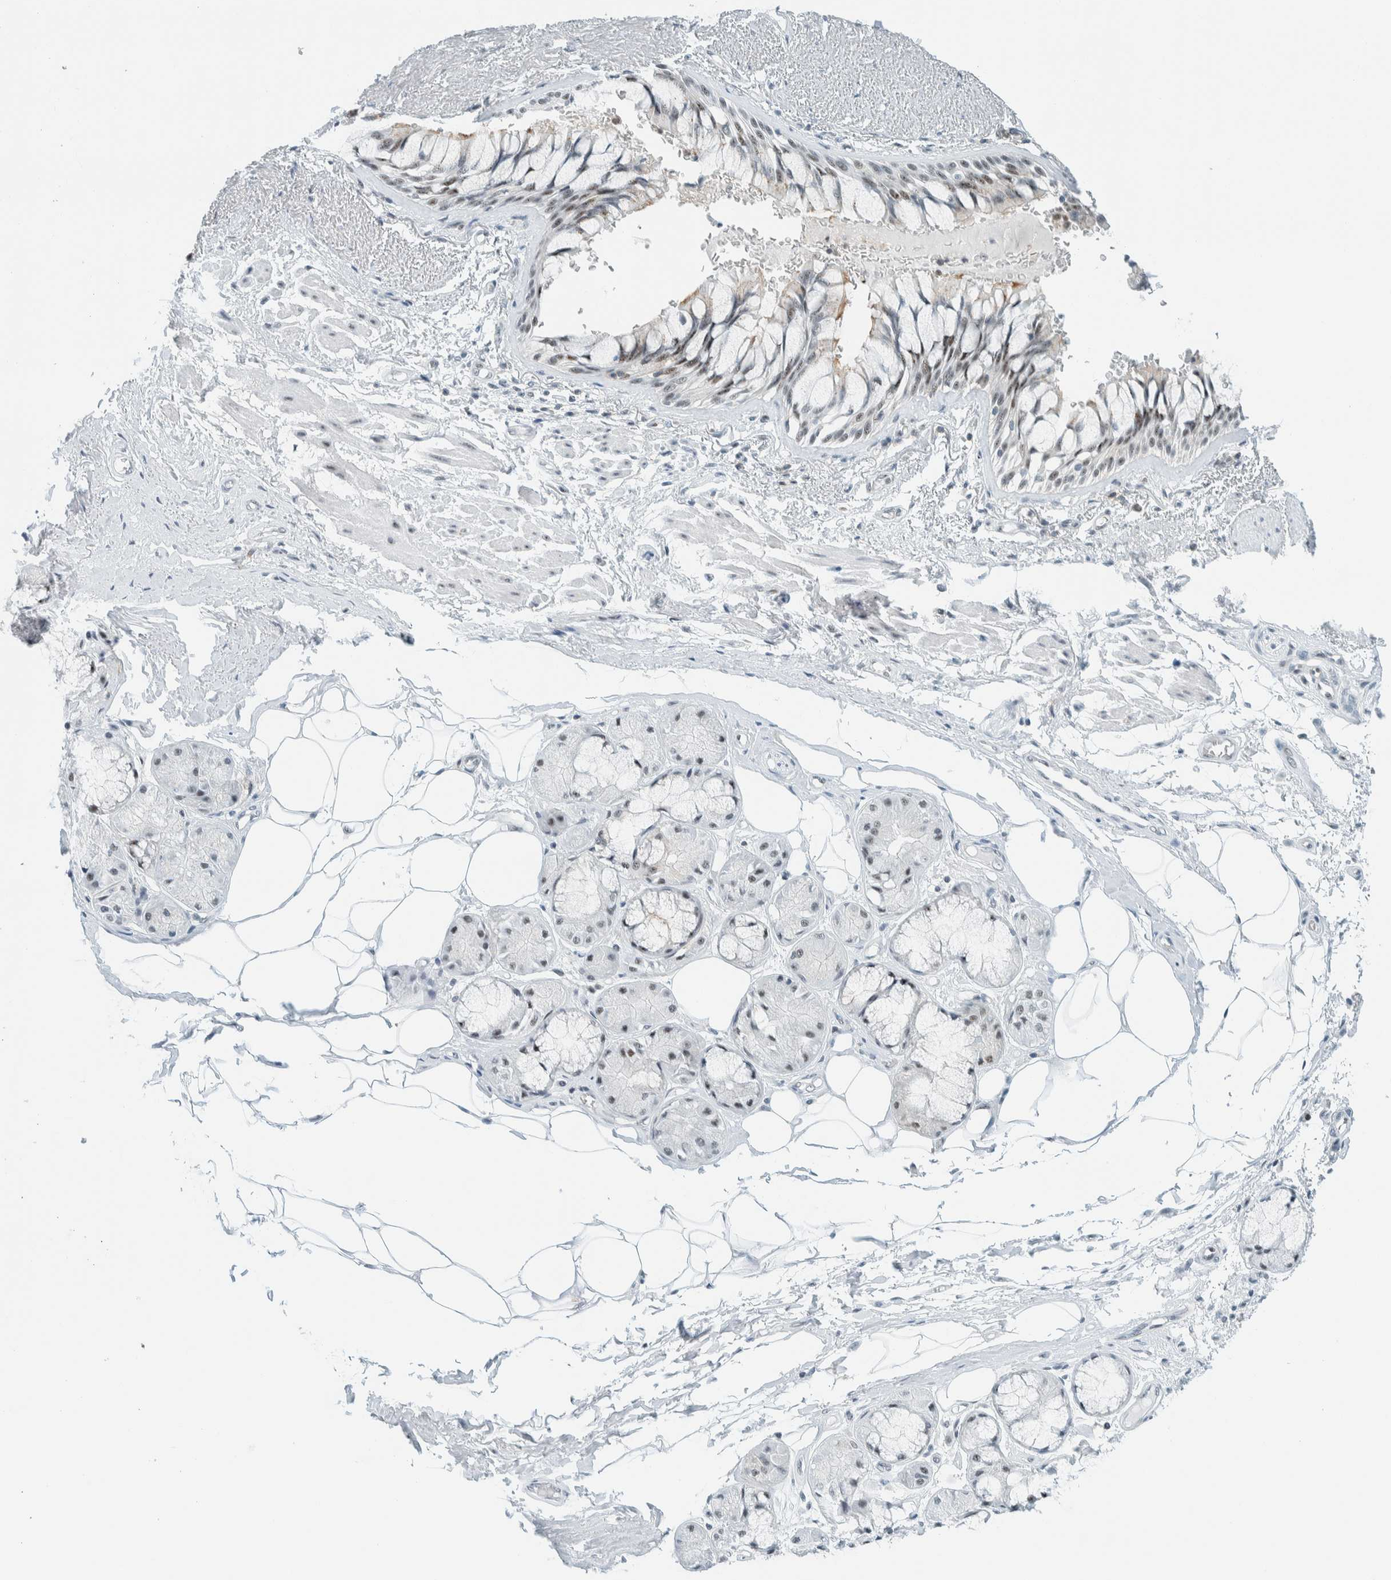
{"staining": {"intensity": "weak", "quantity": "25%-75%", "location": "nuclear"}, "tissue": "bronchus", "cell_type": "Respiratory epithelial cells", "image_type": "normal", "snomed": [{"axis": "morphology", "description": "Normal tissue, NOS"}, {"axis": "topography", "description": "Bronchus"}], "caption": "Approximately 25%-75% of respiratory epithelial cells in unremarkable human bronchus show weak nuclear protein positivity as visualized by brown immunohistochemical staining.", "gene": "CYSRT1", "patient": {"sex": "male", "age": 66}}